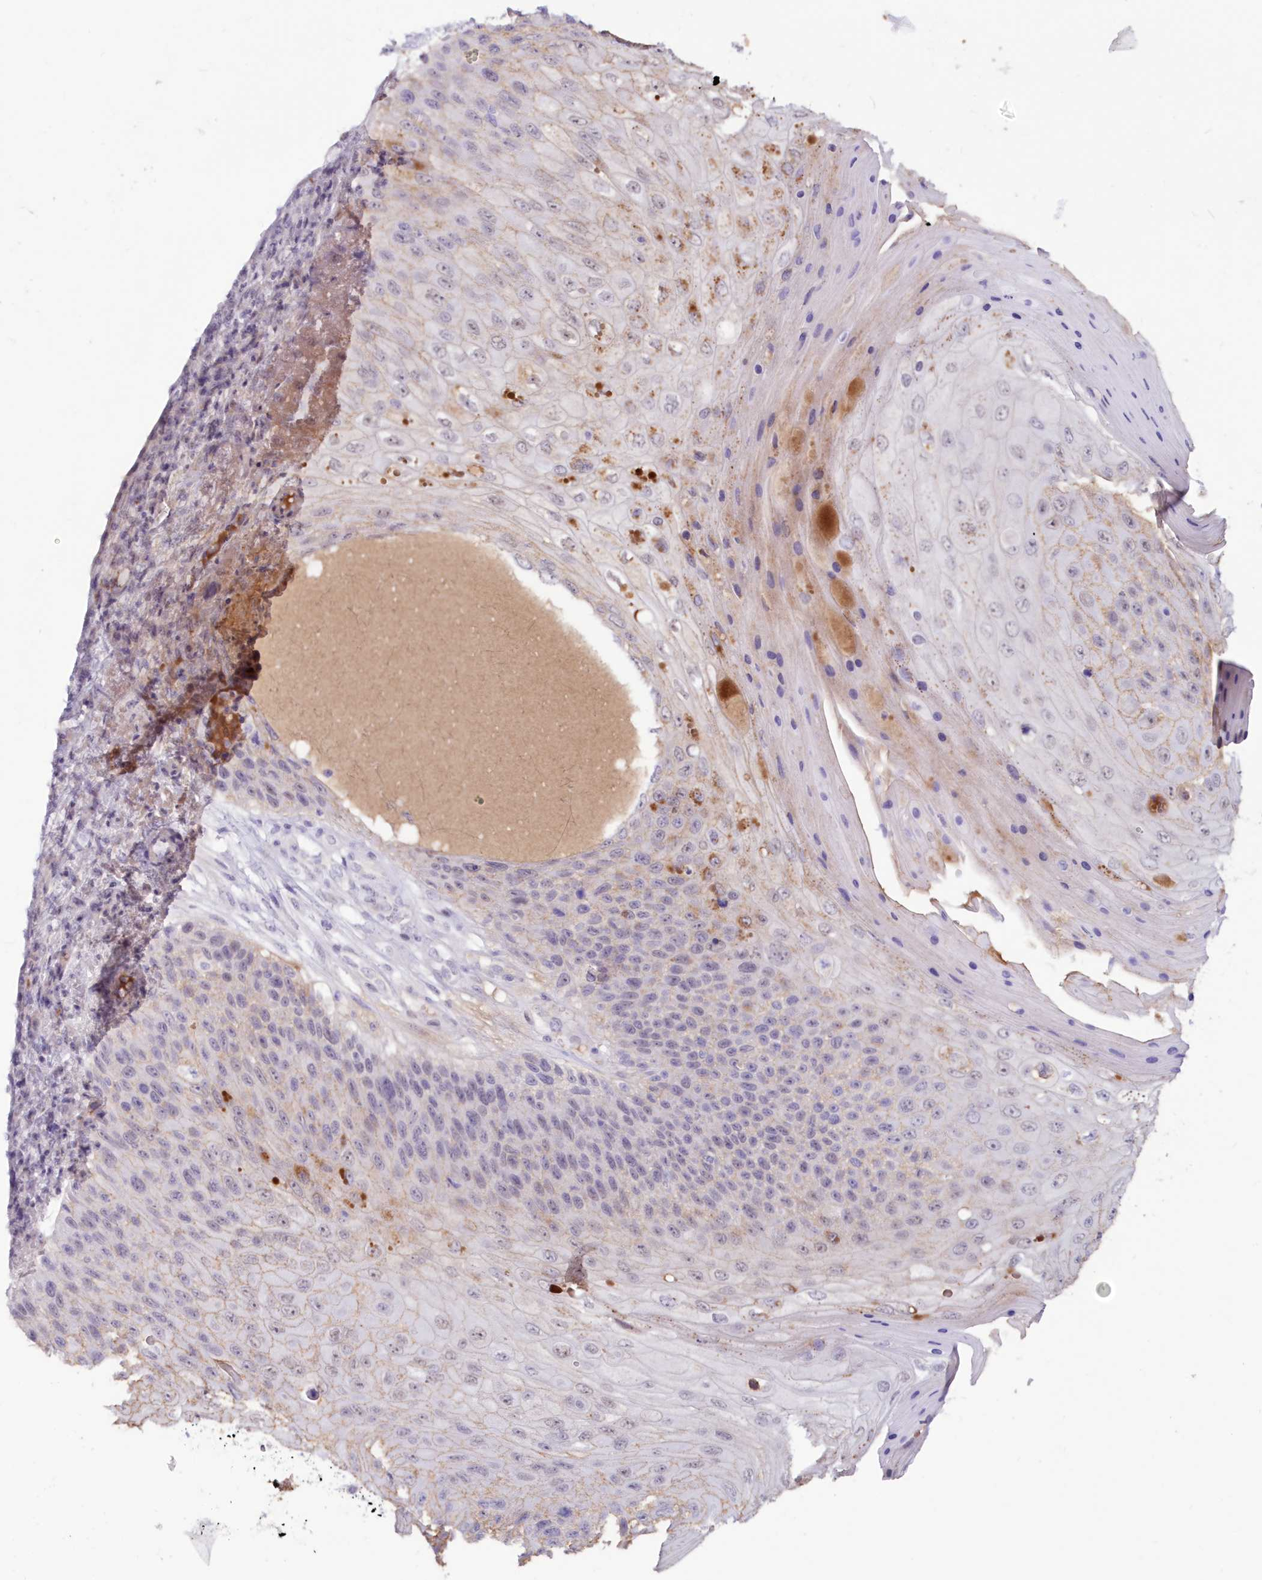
{"staining": {"intensity": "moderate", "quantity": "<25%", "location": "cytoplasmic/membranous"}, "tissue": "skin cancer", "cell_type": "Tumor cells", "image_type": "cancer", "snomed": [{"axis": "morphology", "description": "Squamous cell carcinoma, NOS"}, {"axis": "topography", "description": "Skin"}], "caption": "IHC of skin cancer (squamous cell carcinoma) demonstrates low levels of moderate cytoplasmic/membranous expression in about <25% of tumor cells.", "gene": "SNED1", "patient": {"sex": "female", "age": 88}}